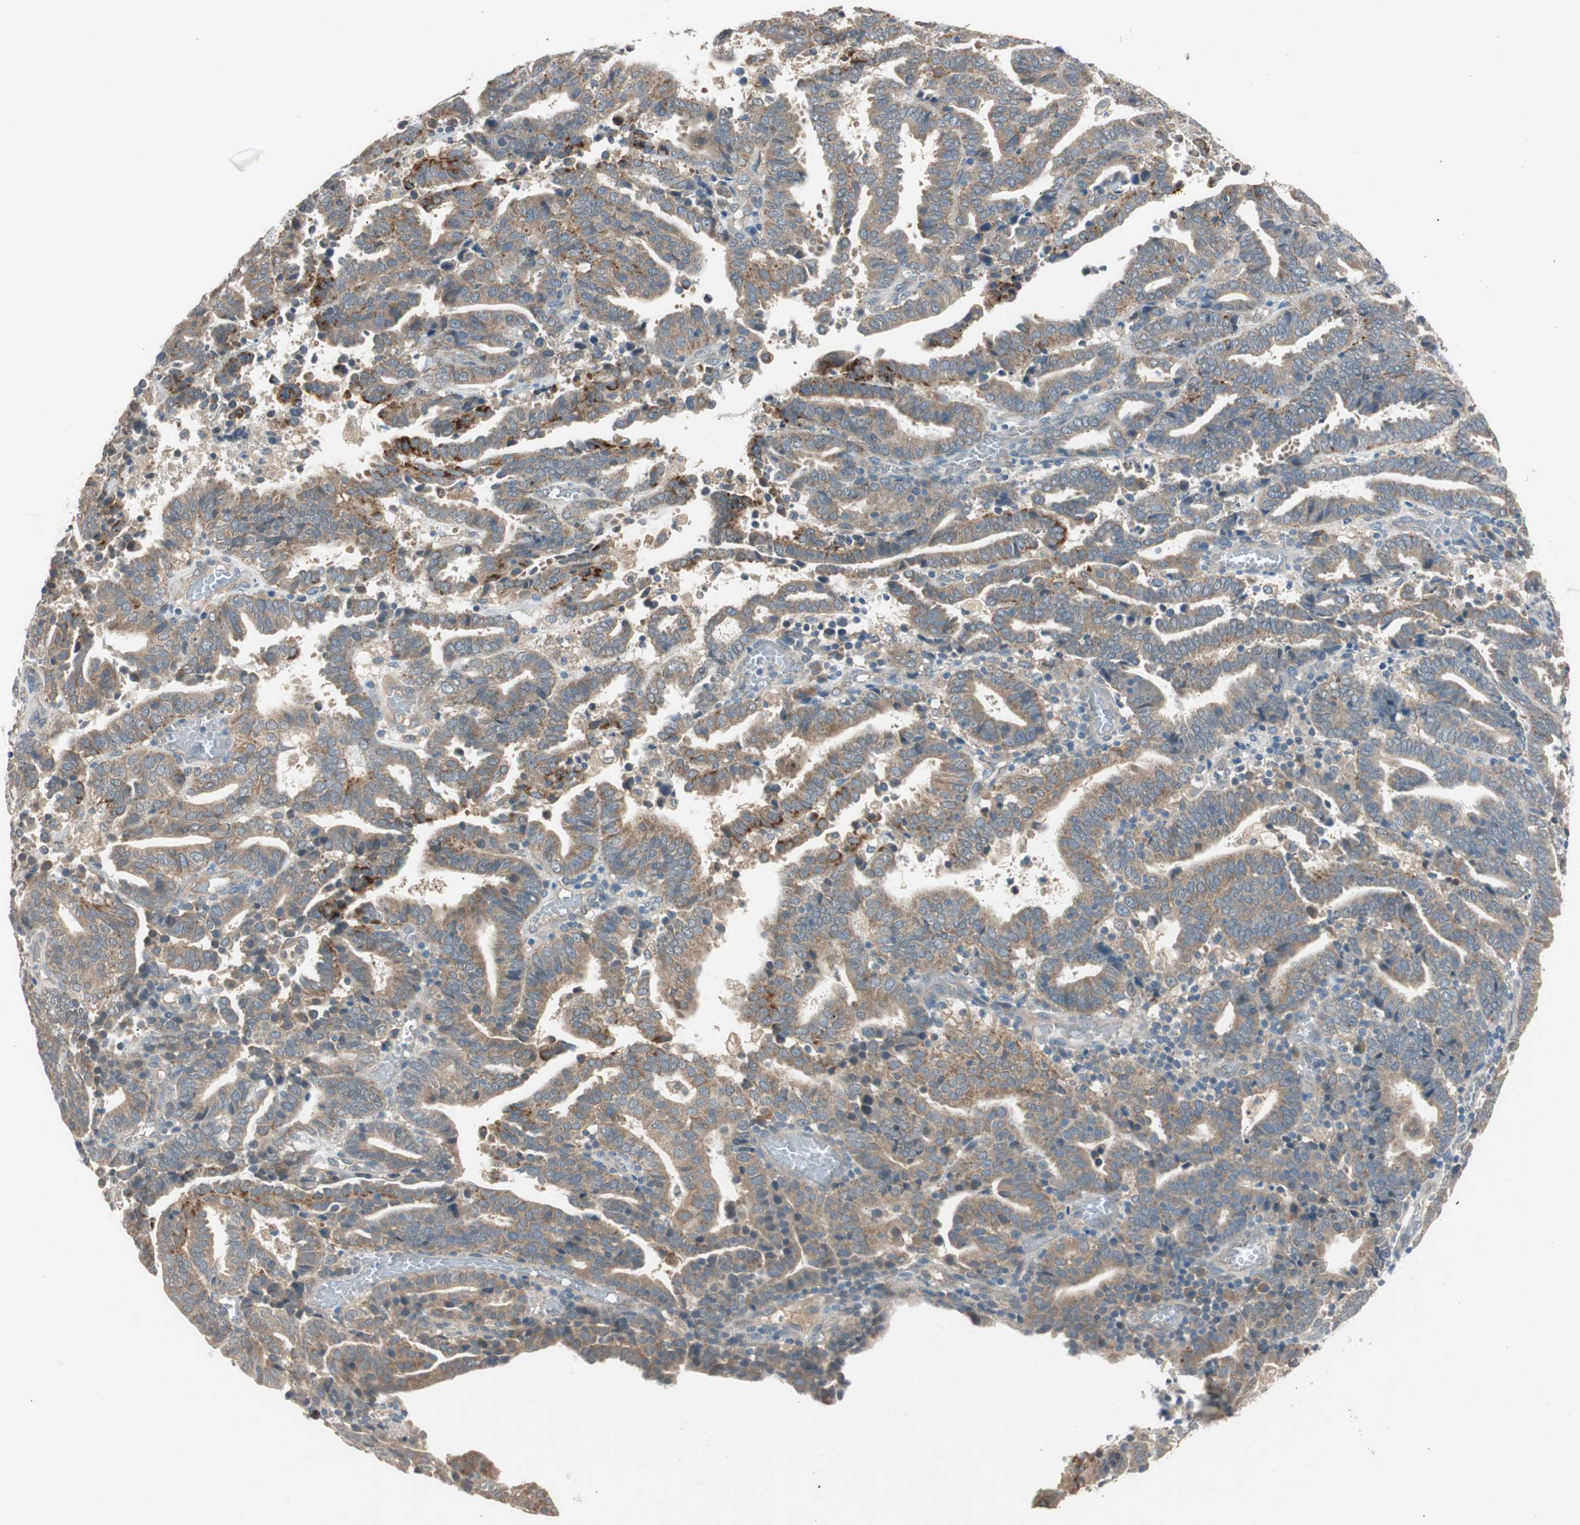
{"staining": {"intensity": "moderate", "quantity": ">75%", "location": "cytoplasmic/membranous"}, "tissue": "endometrial cancer", "cell_type": "Tumor cells", "image_type": "cancer", "snomed": [{"axis": "morphology", "description": "Adenocarcinoma, NOS"}, {"axis": "topography", "description": "Uterus"}], "caption": "A photomicrograph showing moderate cytoplasmic/membranous staining in approximately >75% of tumor cells in adenocarcinoma (endometrial), as visualized by brown immunohistochemical staining.", "gene": "NCLN", "patient": {"sex": "female", "age": 83}}